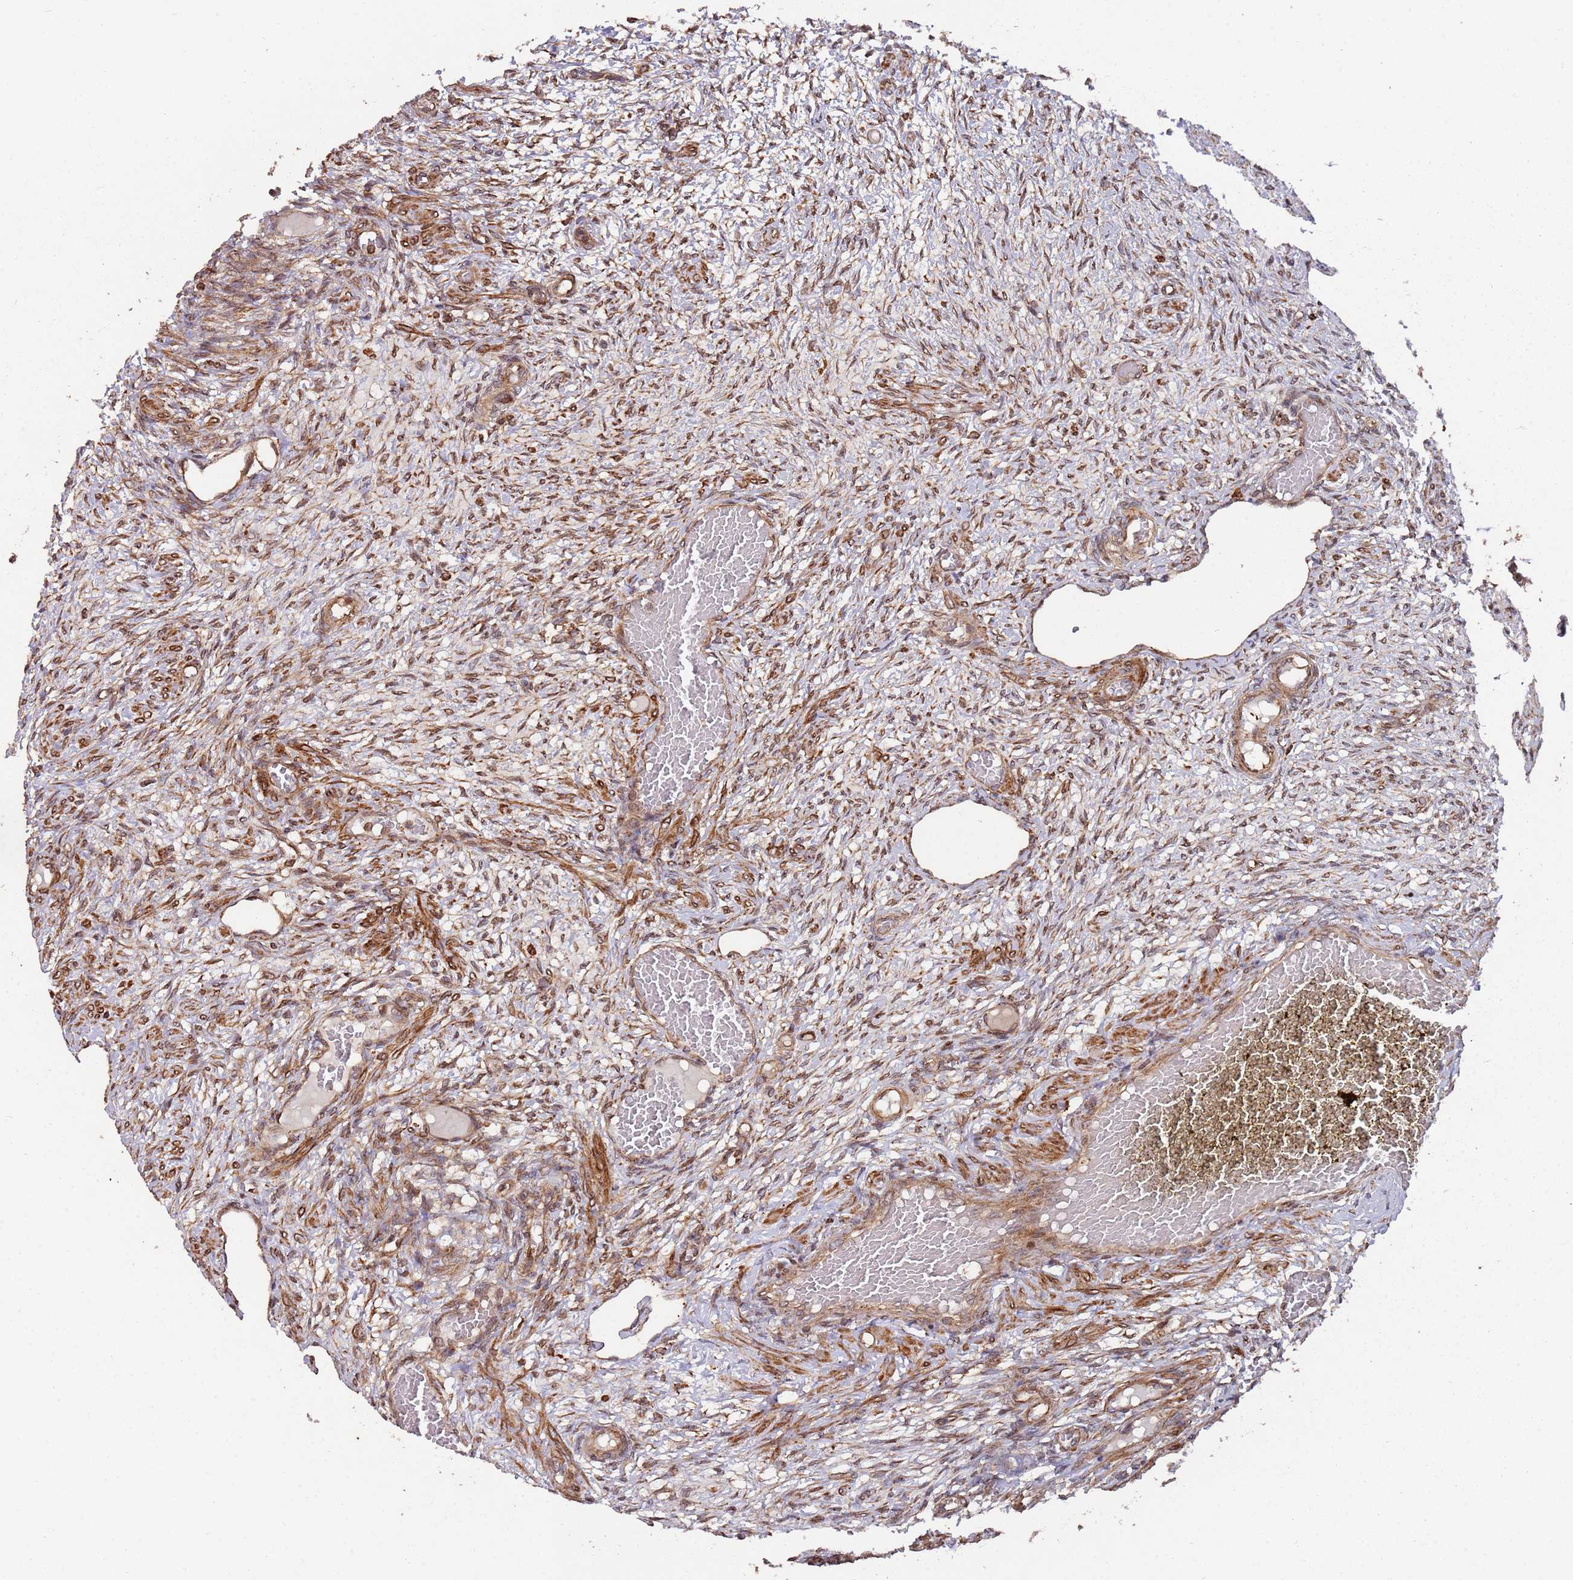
{"staining": {"intensity": "strong", "quantity": "25%-75%", "location": "cytoplasmic/membranous"}, "tissue": "ovary", "cell_type": "Ovarian stroma cells", "image_type": "normal", "snomed": [{"axis": "morphology", "description": "Normal tissue, NOS"}, {"axis": "topography", "description": "Ovary"}], "caption": "Immunohistochemistry staining of normal ovary, which exhibits high levels of strong cytoplasmic/membranous expression in about 25%-75% of ovarian stroma cells indicating strong cytoplasmic/membranous protein expression. The staining was performed using DAB (3,3'-diaminobenzidine) (brown) for protein detection and nuclei were counterstained in hematoxylin (blue).", "gene": "LACC1", "patient": {"sex": "female", "age": 27}}